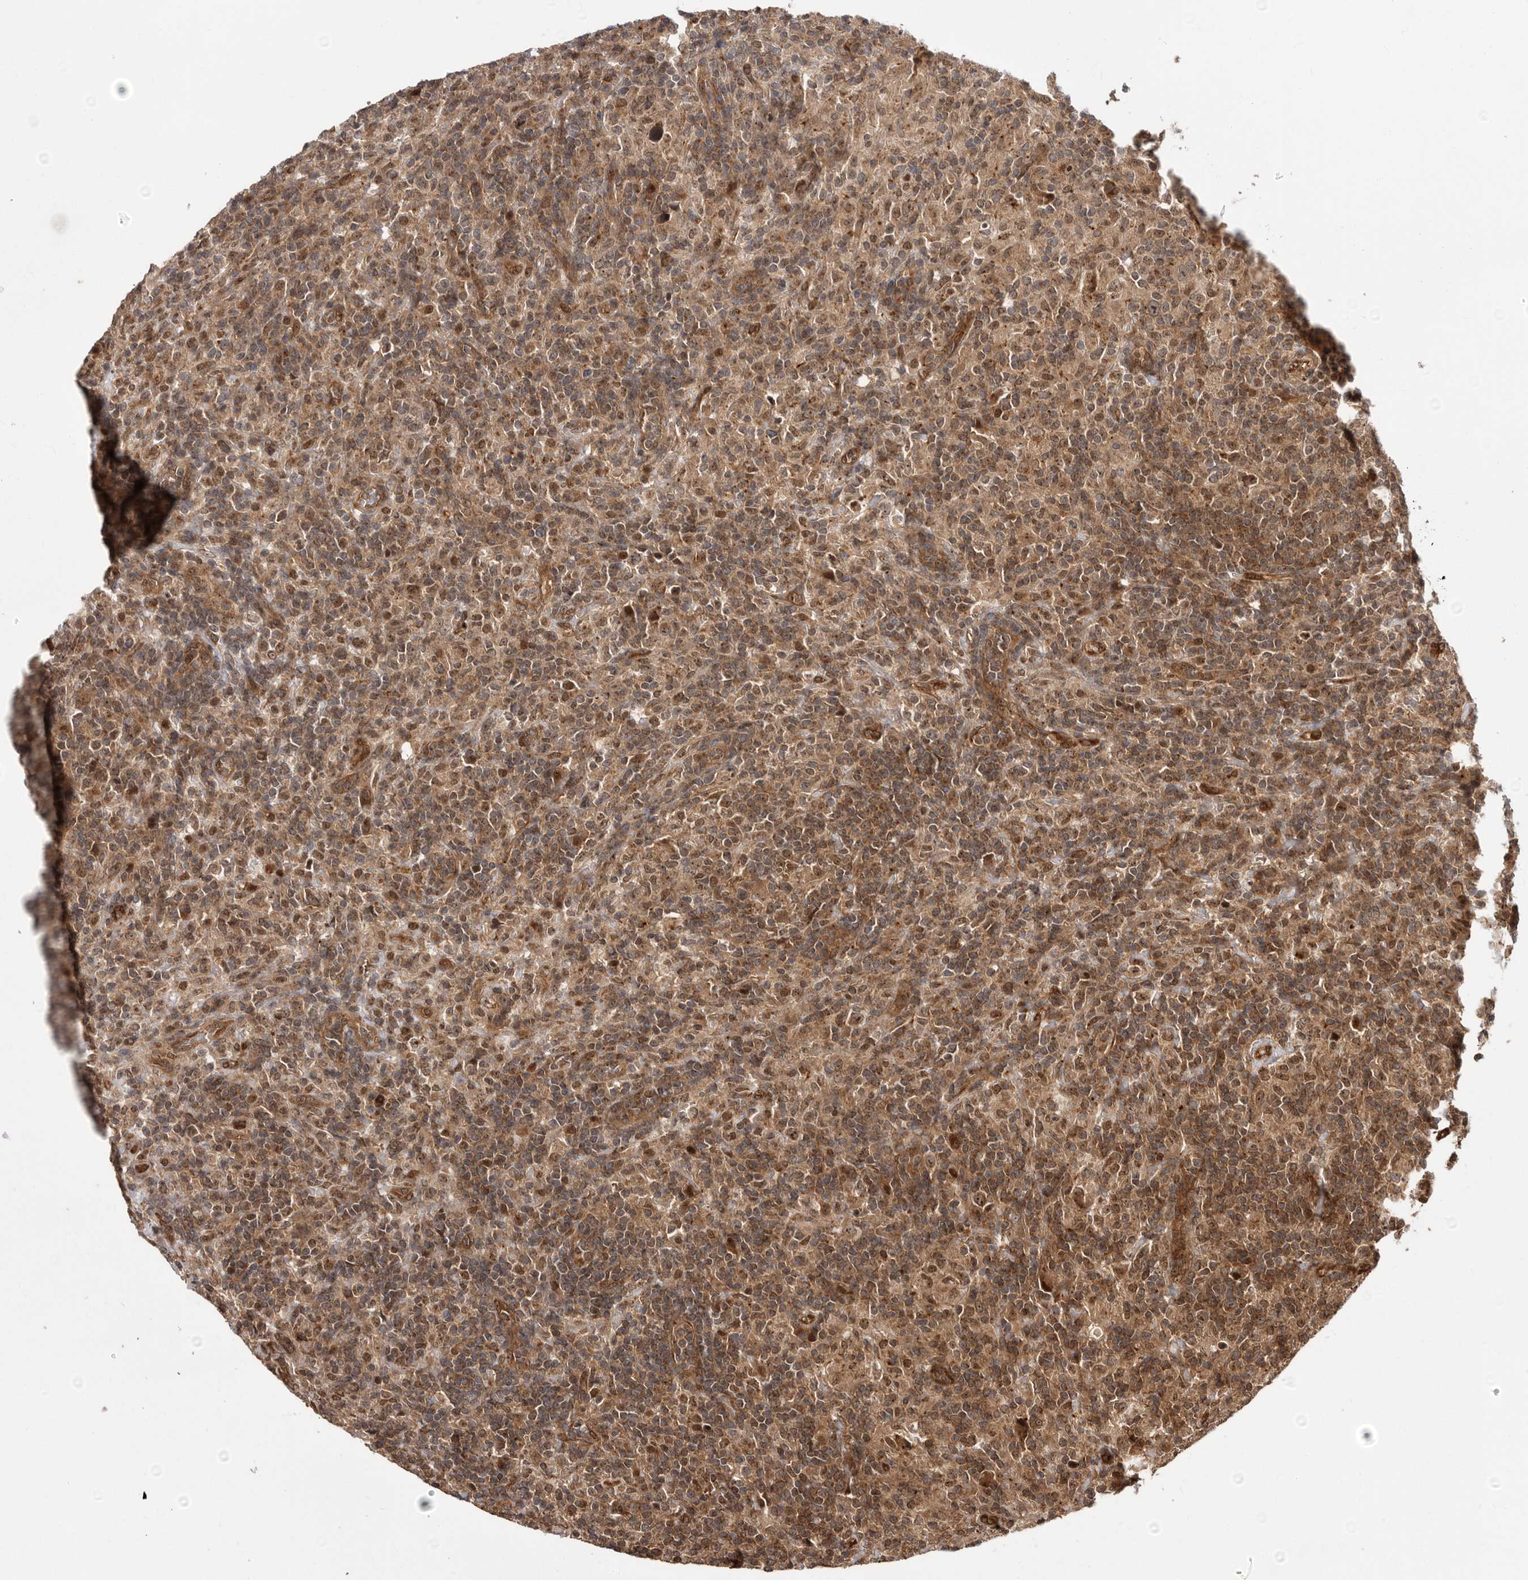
{"staining": {"intensity": "moderate", "quantity": ">75%", "location": "cytoplasmic/membranous,nuclear"}, "tissue": "lymphoma", "cell_type": "Tumor cells", "image_type": "cancer", "snomed": [{"axis": "morphology", "description": "Hodgkin's disease, NOS"}, {"axis": "topography", "description": "Lymph node"}], "caption": "This is an image of immunohistochemistry (IHC) staining of lymphoma, which shows moderate staining in the cytoplasmic/membranous and nuclear of tumor cells.", "gene": "DHDDS", "patient": {"sex": "male", "age": 70}}